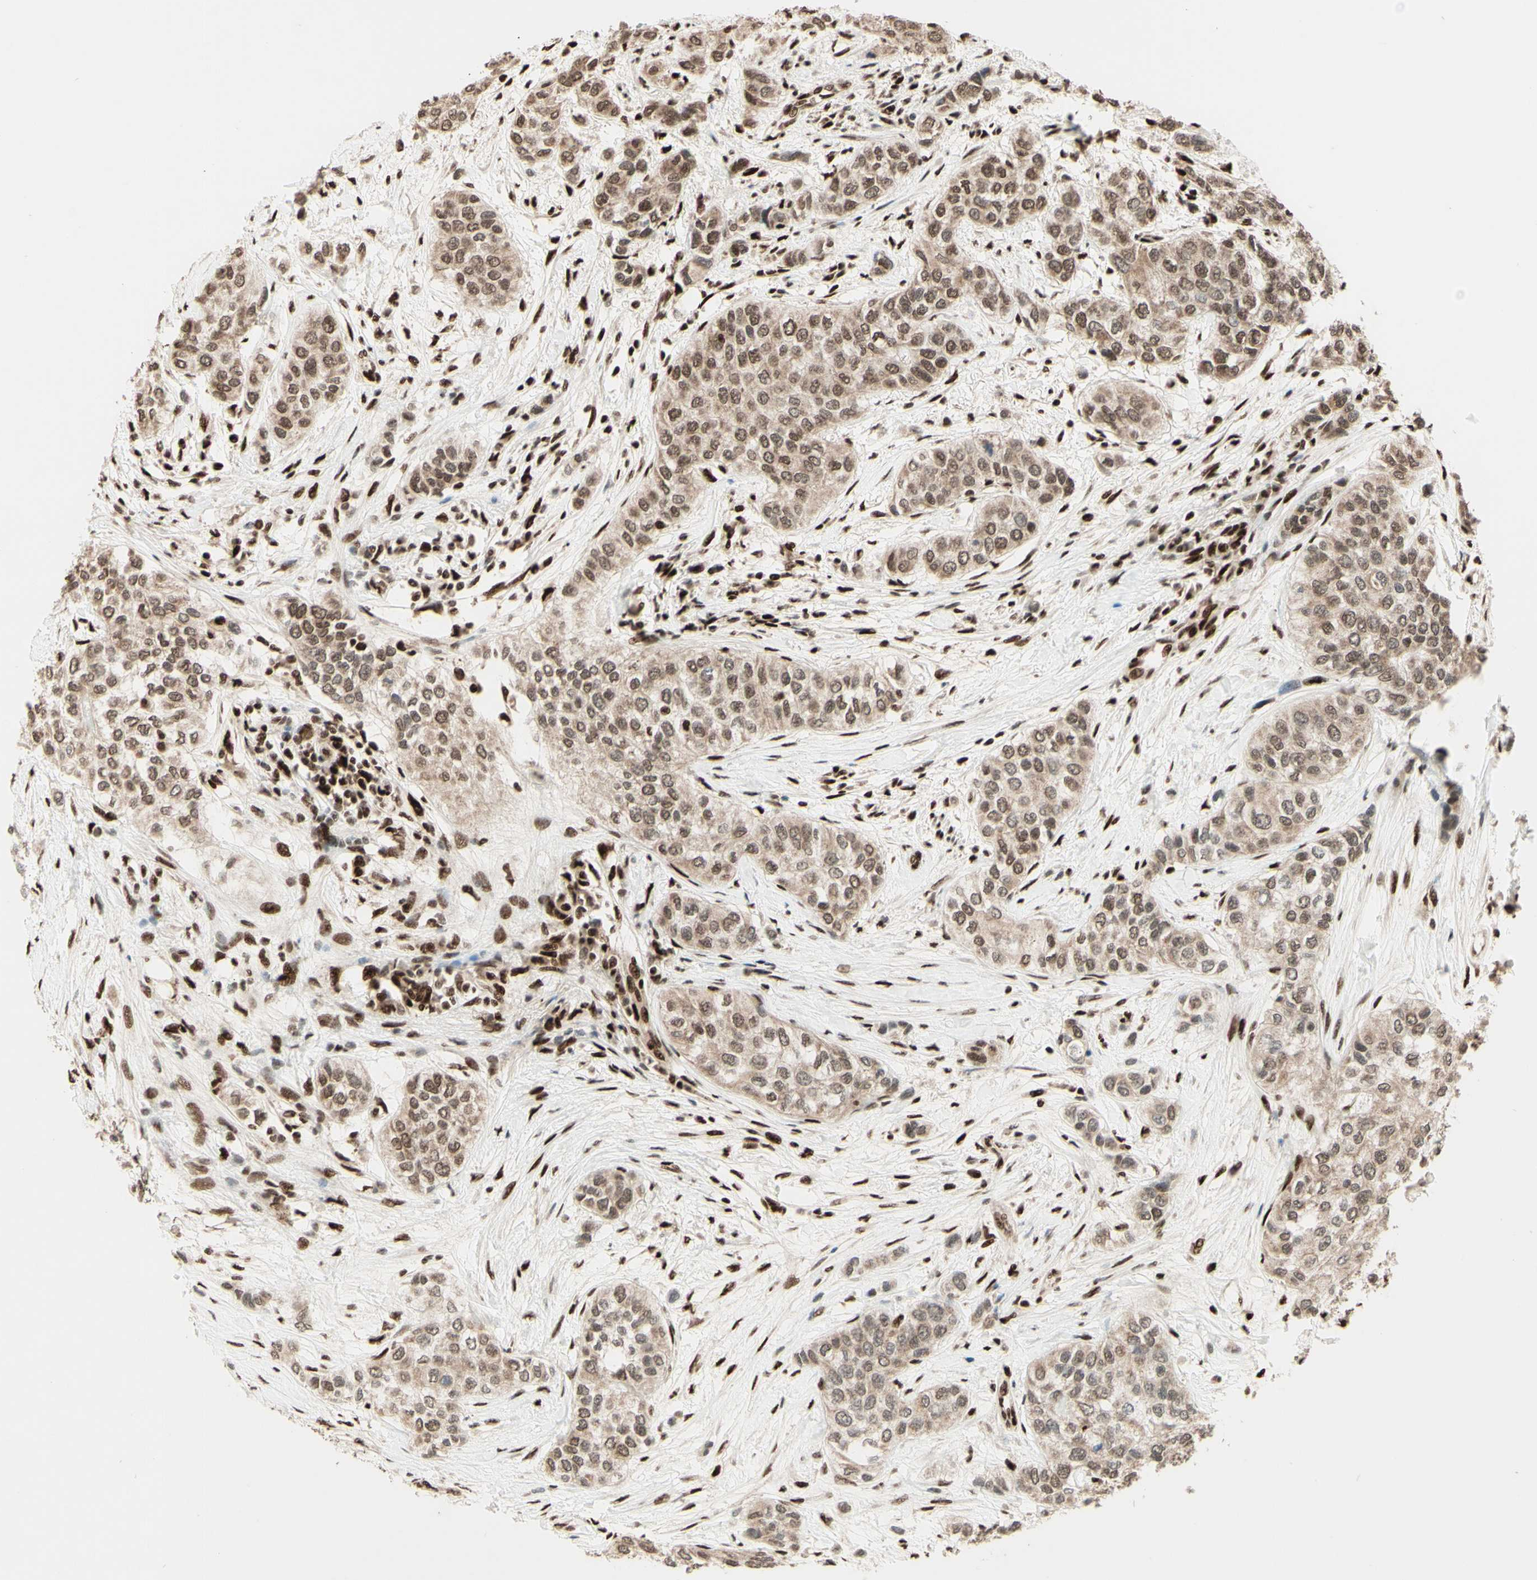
{"staining": {"intensity": "weak", "quantity": ">75%", "location": "cytoplasmic/membranous,nuclear"}, "tissue": "urothelial cancer", "cell_type": "Tumor cells", "image_type": "cancer", "snomed": [{"axis": "morphology", "description": "Urothelial carcinoma, High grade"}, {"axis": "topography", "description": "Urinary bladder"}], "caption": "Approximately >75% of tumor cells in human urothelial cancer display weak cytoplasmic/membranous and nuclear protein staining as visualized by brown immunohistochemical staining.", "gene": "NR3C1", "patient": {"sex": "female", "age": 56}}